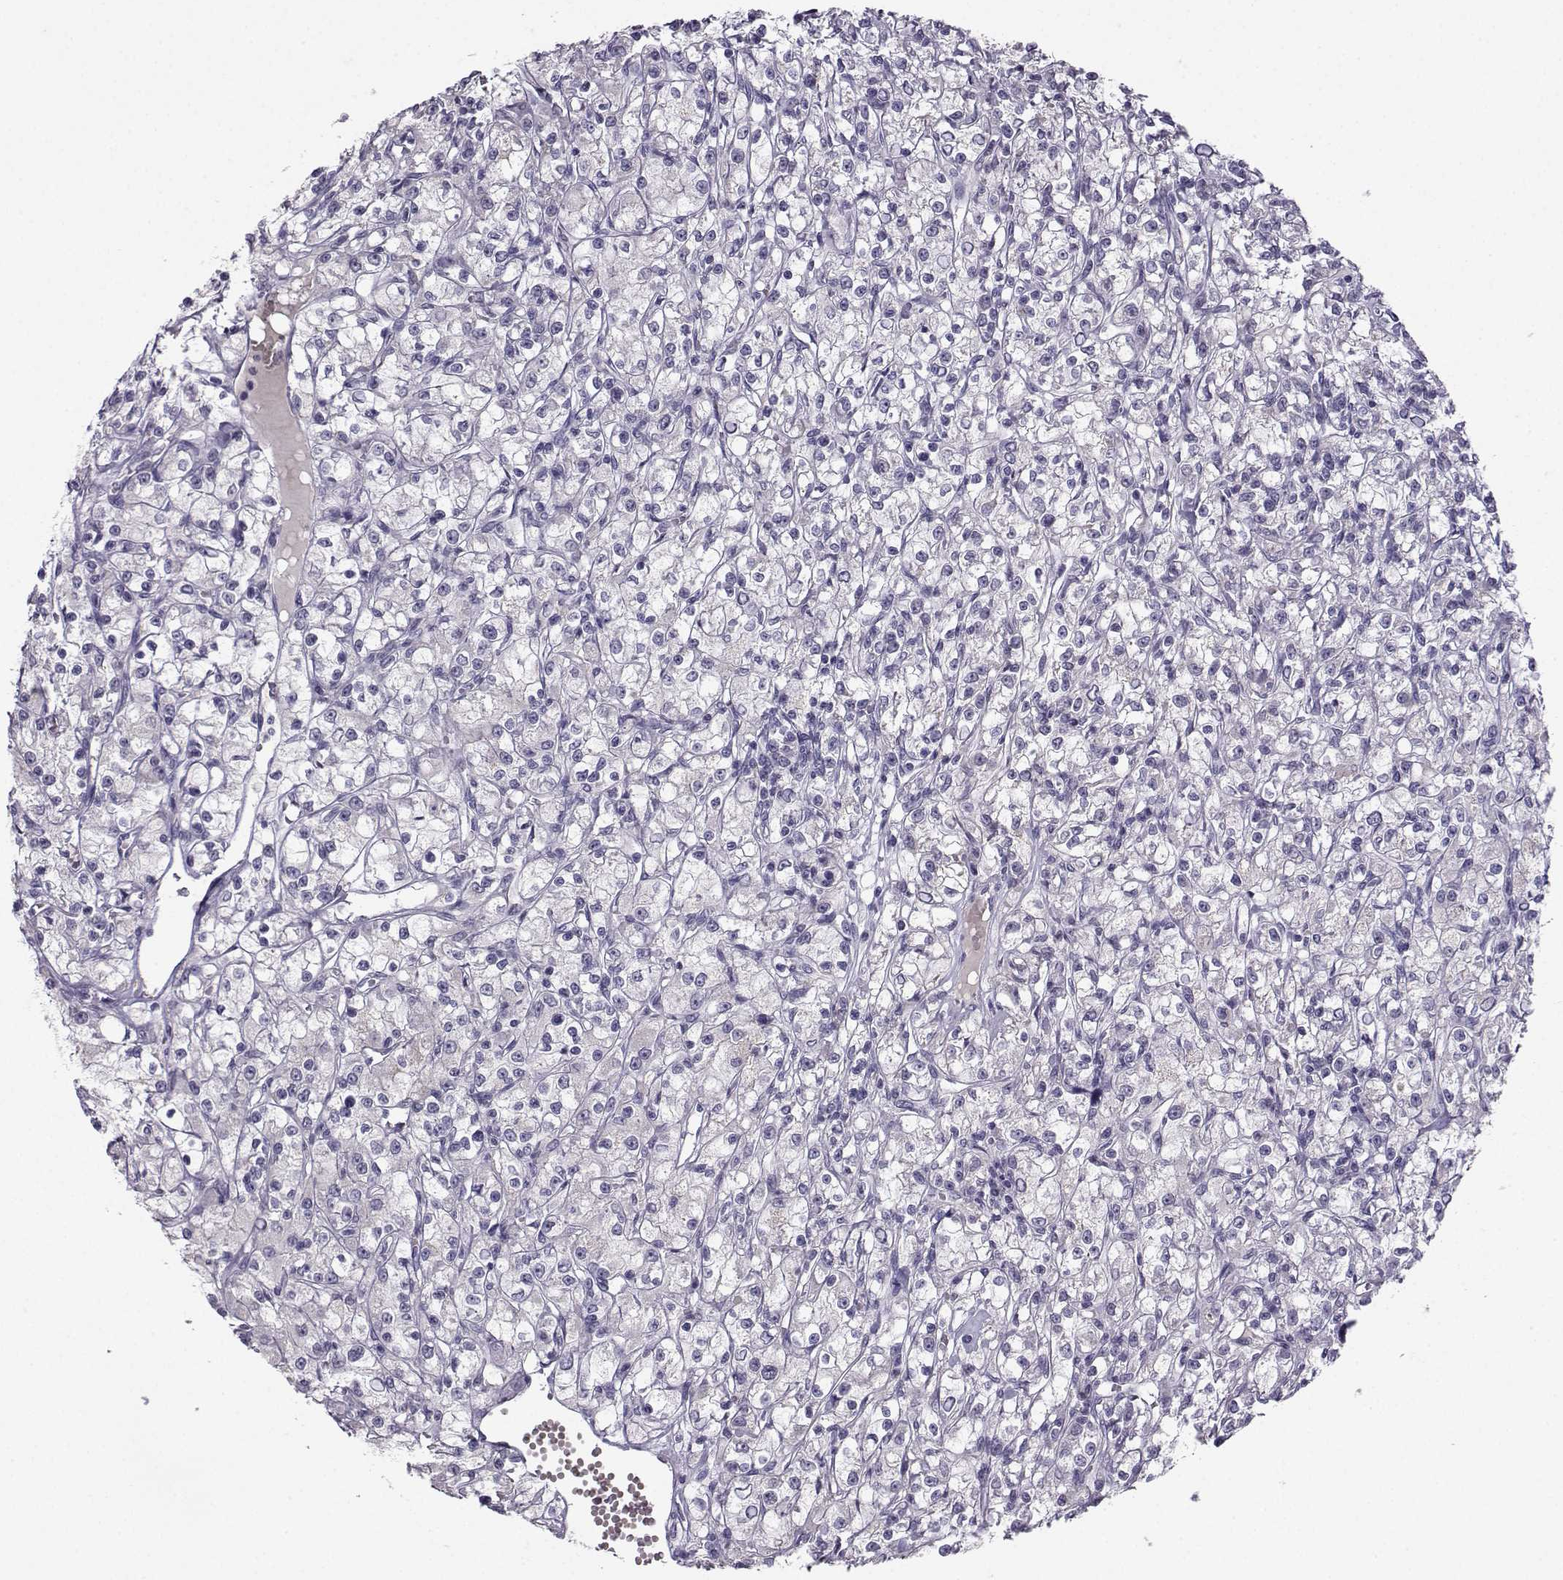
{"staining": {"intensity": "negative", "quantity": "none", "location": "none"}, "tissue": "renal cancer", "cell_type": "Tumor cells", "image_type": "cancer", "snomed": [{"axis": "morphology", "description": "Adenocarcinoma, NOS"}, {"axis": "topography", "description": "Kidney"}], "caption": "The immunohistochemistry photomicrograph has no significant staining in tumor cells of renal cancer tissue.", "gene": "LIN28A", "patient": {"sex": "female", "age": 59}}